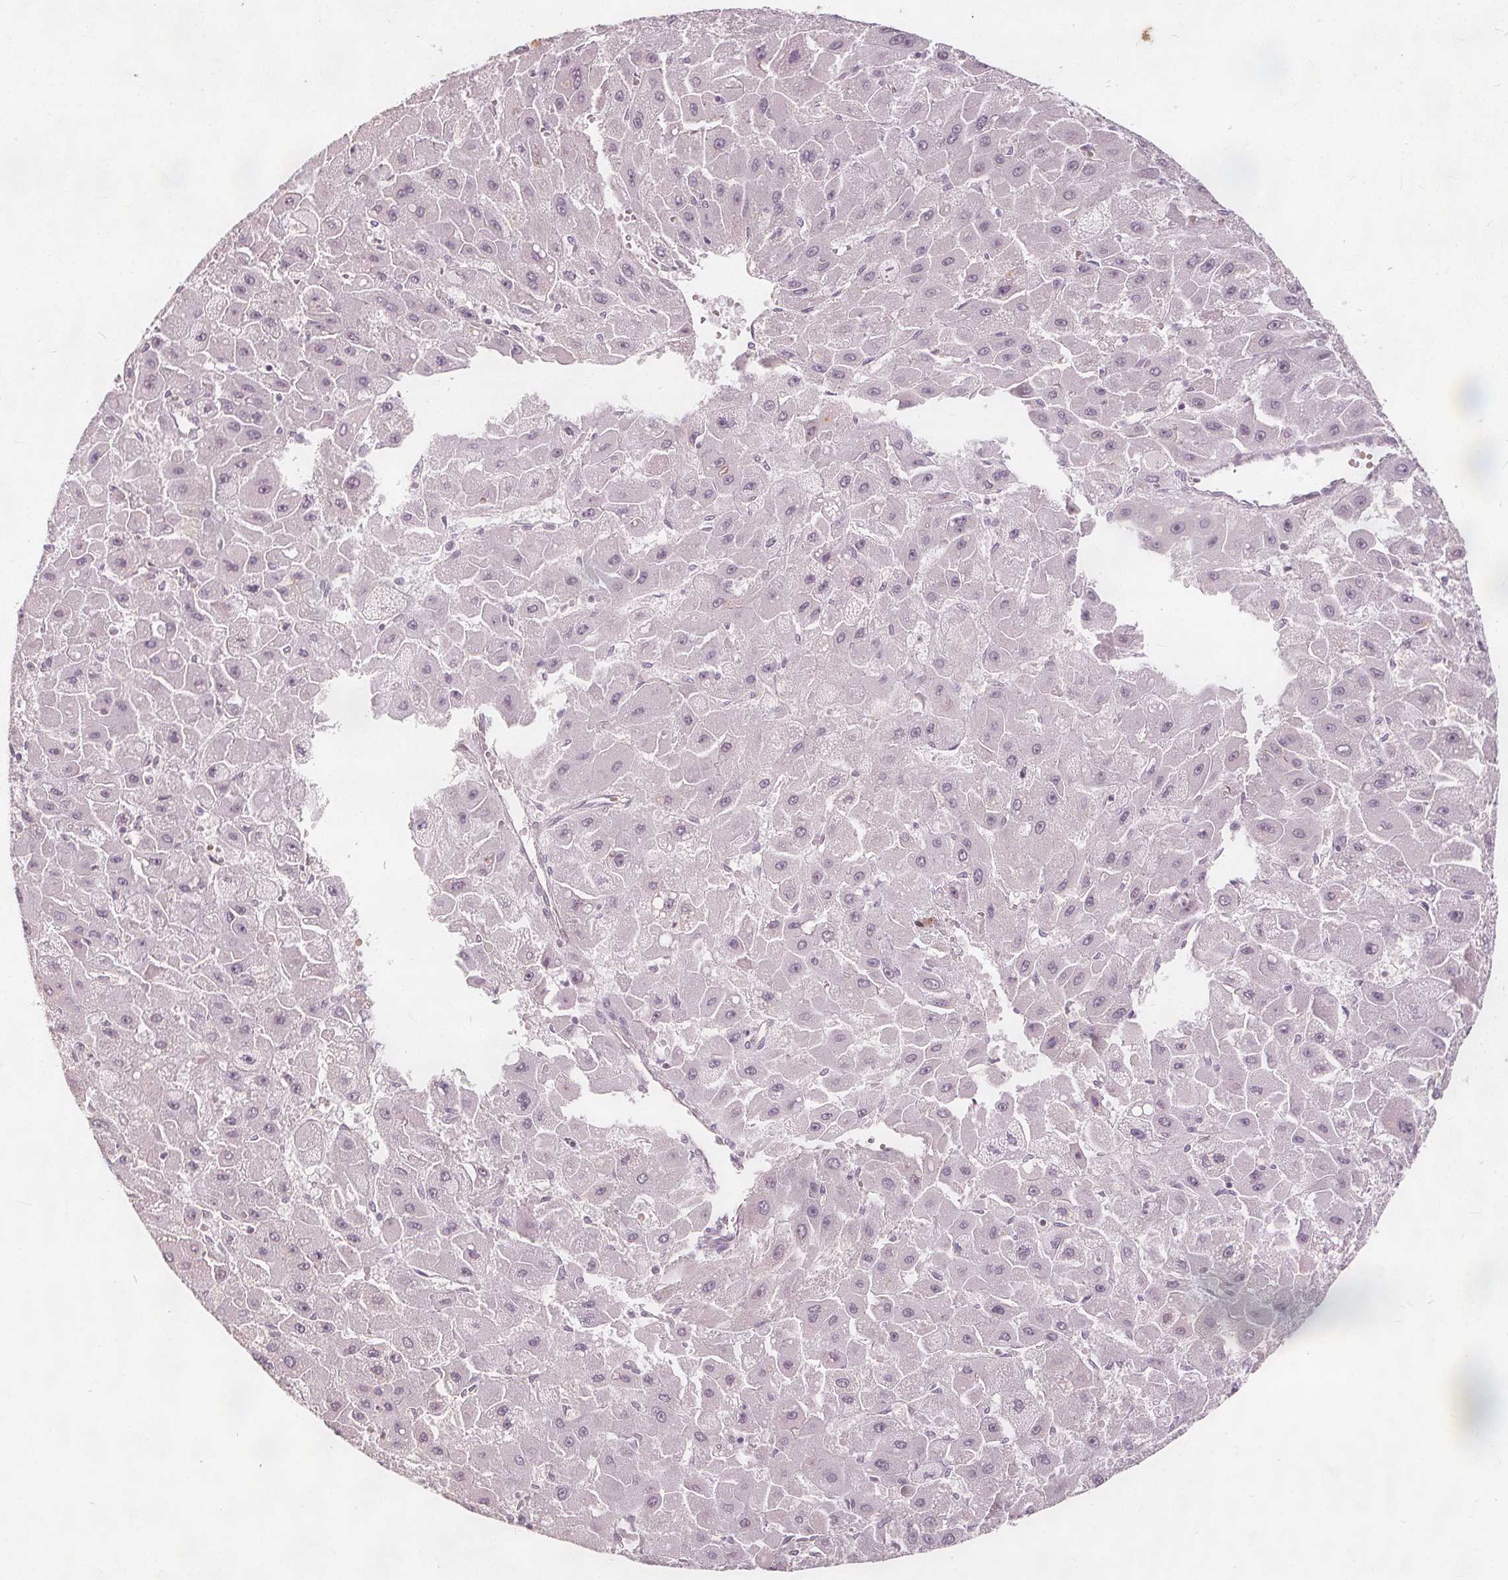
{"staining": {"intensity": "negative", "quantity": "none", "location": "none"}, "tissue": "liver cancer", "cell_type": "Tumor cells", "image_type": "cancer", "snomed": [{"axis": "morphology", "description": "Carcinoma, Hepatocellular, NOS"}, {"axis": "topography", "description": "Liver"}], "caption": "High power microscopy histopathology image of an immunohistochemistry image of liver hepatocellular carcinoma, revealing no significant staining in tumor cells.", "gene": "PTPRT", "patient": {"sex": "female", "age": 25}}